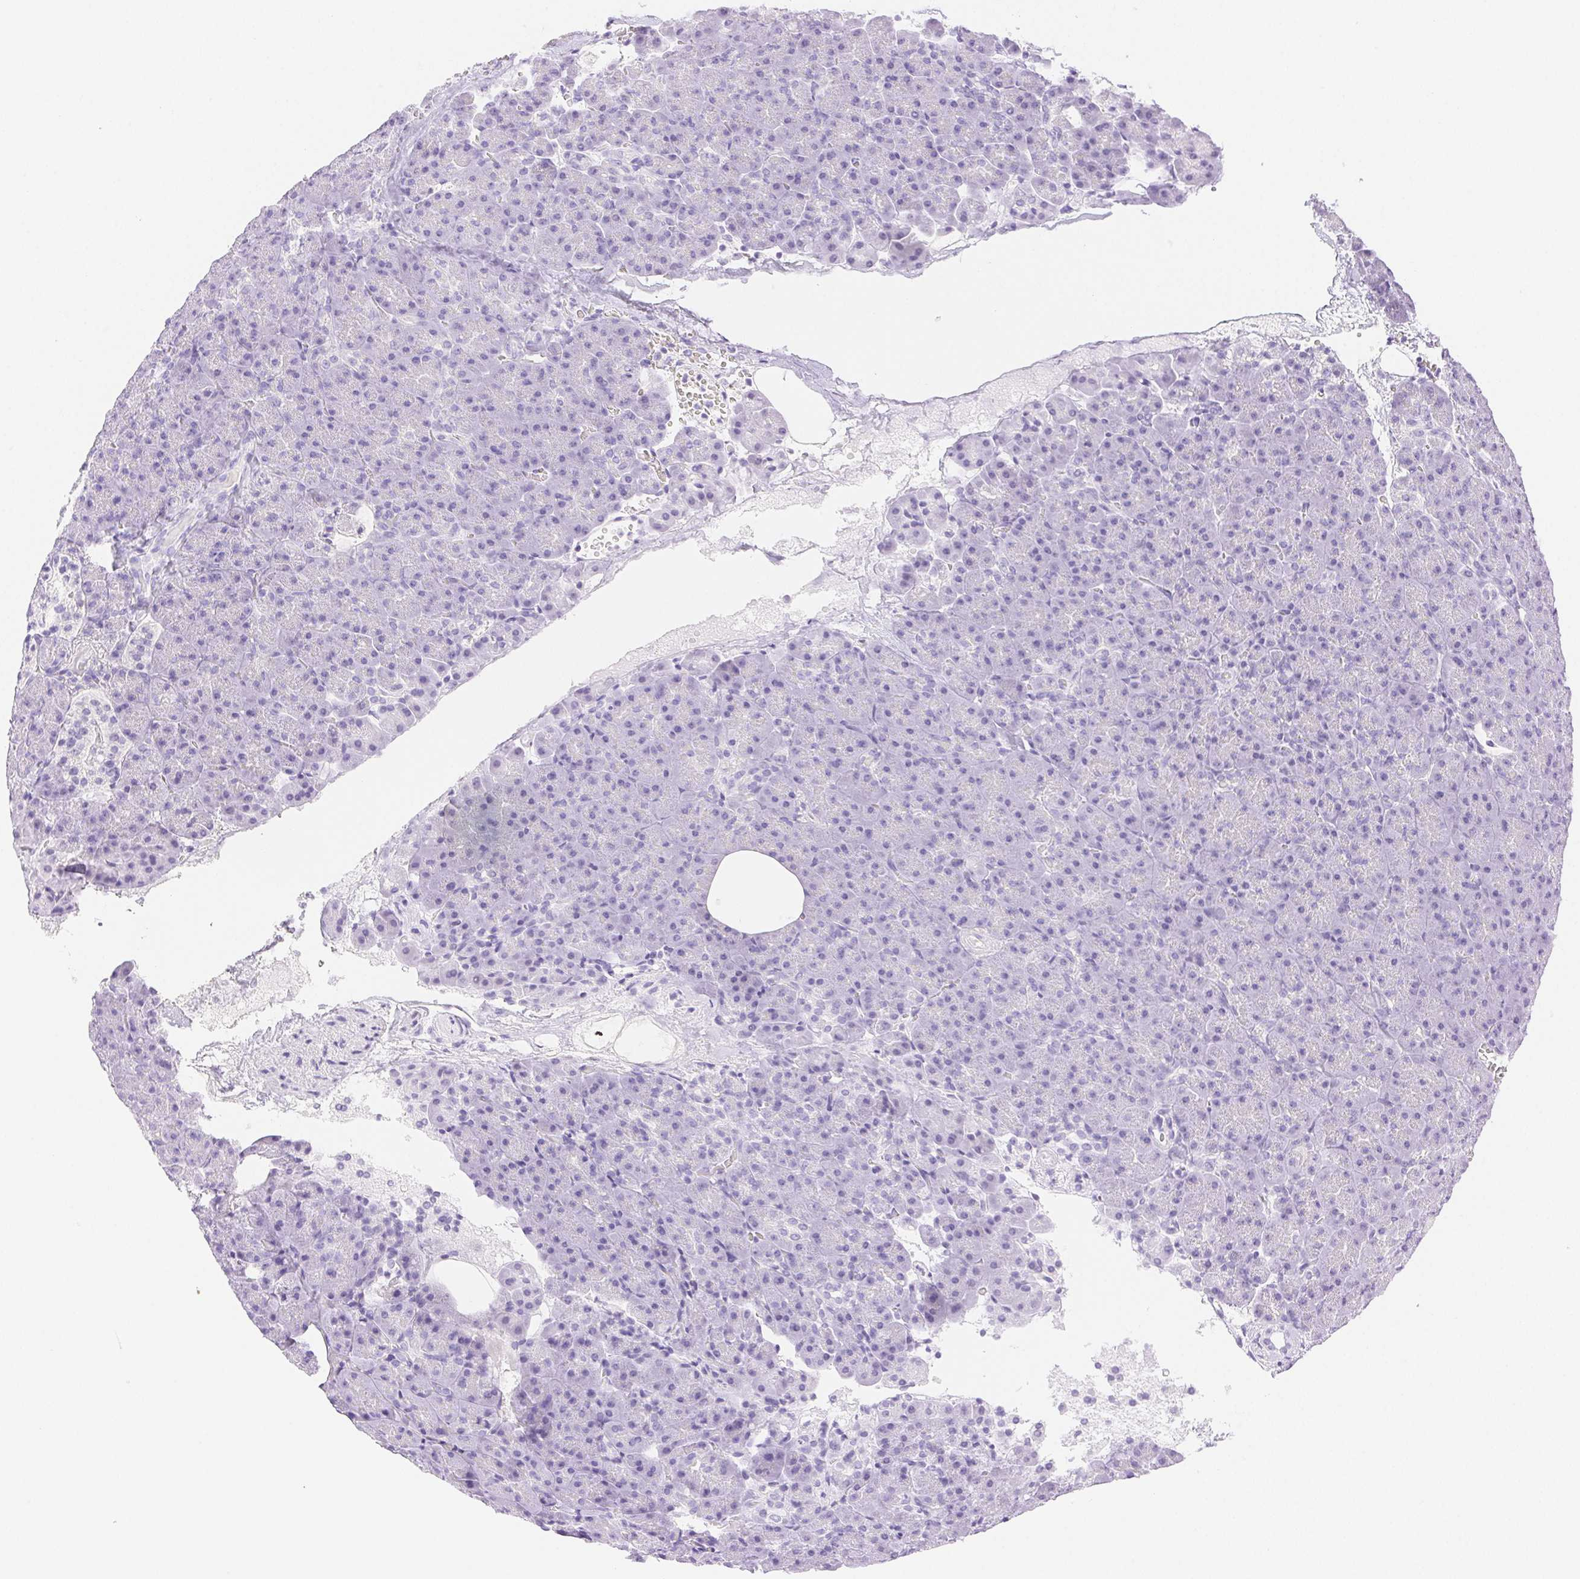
{"staining": {"intensity": "negative", "quantity": "none", "location": "none"}, "tissue": "pancreas", "cell_type": "Exocrine glandular cells", "image_type": "normal", "snomed": [{"axis": "morphology", "description": "Normal tissue, NOS"}, {"axis": "topography", "description": "Pancreas"}], "caption": "Immunohistochemical staining of unremarkable human pancreas reveals no significant positivity in exocrine glandular cells. (DAB (3,3'-diaminobenzidine) immunohistochemistry (IHC) with hematoxylin counter stain).", "gene": "SPACA4", "patient": {"sex": "female", "age": 74}}